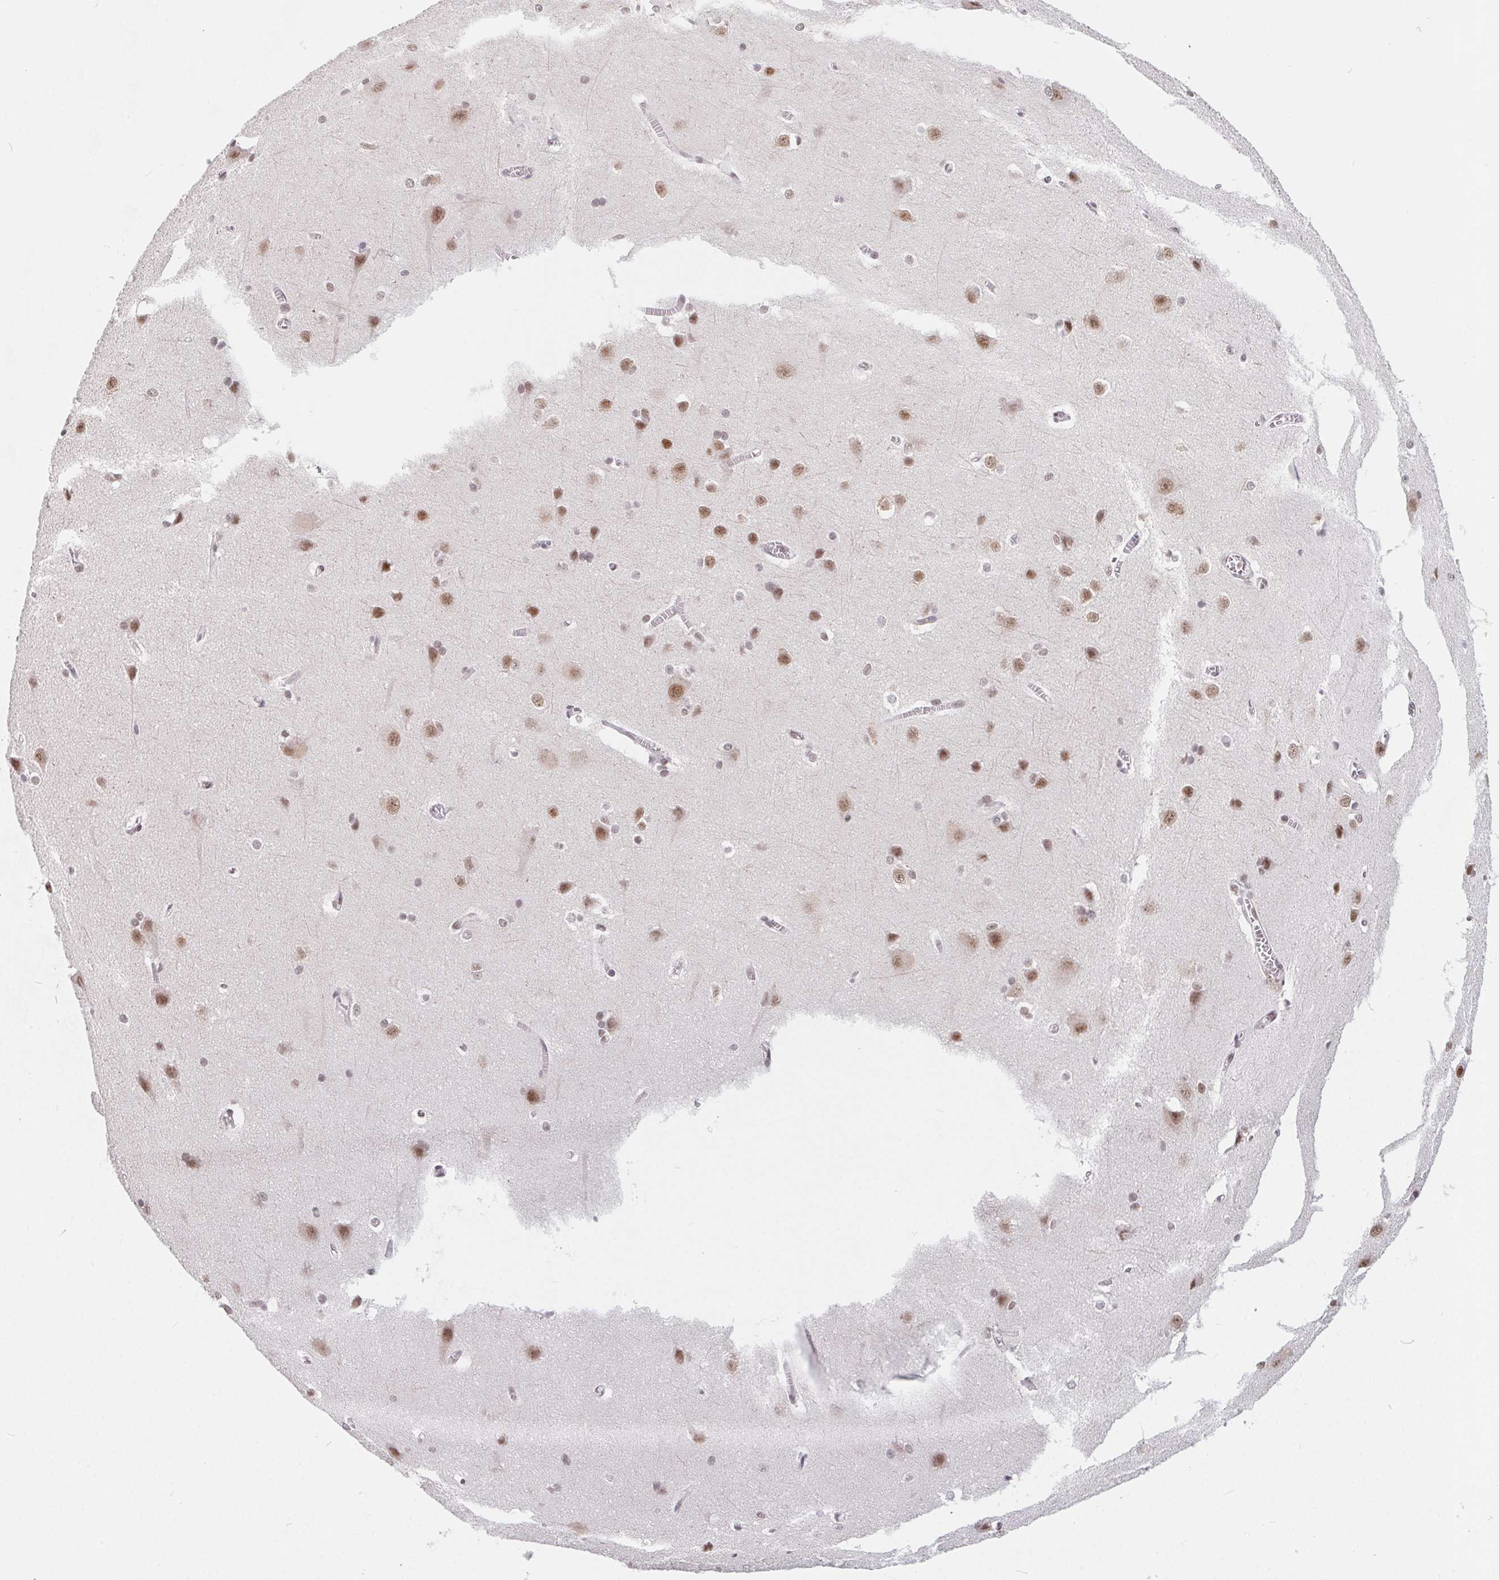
{"staining": {"intensity": "weak", "quantity": "25%-75%", "location": "nuclear"}, "tissue": "cerebral cortex", "cell_type": "Endothelial cells", "image_type": "normal", "snomed": [{"axis": "morphology", "description": "Normal tissue, NOS"}, {"axis": "topography", "description": "Cerebral cortex"}], "caption": "IHC staining of normal cerebral cortex, which shows low levels of weak nuclear positivity in about 25%-75% of endothelial cells indicating weak nuclear protein staining. The staining was performed using DAB (brown) for protein detection and nuclei were counterstained in hematoxylin (blue).", "gene": "TCERG1", "patient": {"sex": "male", "age": 37}}